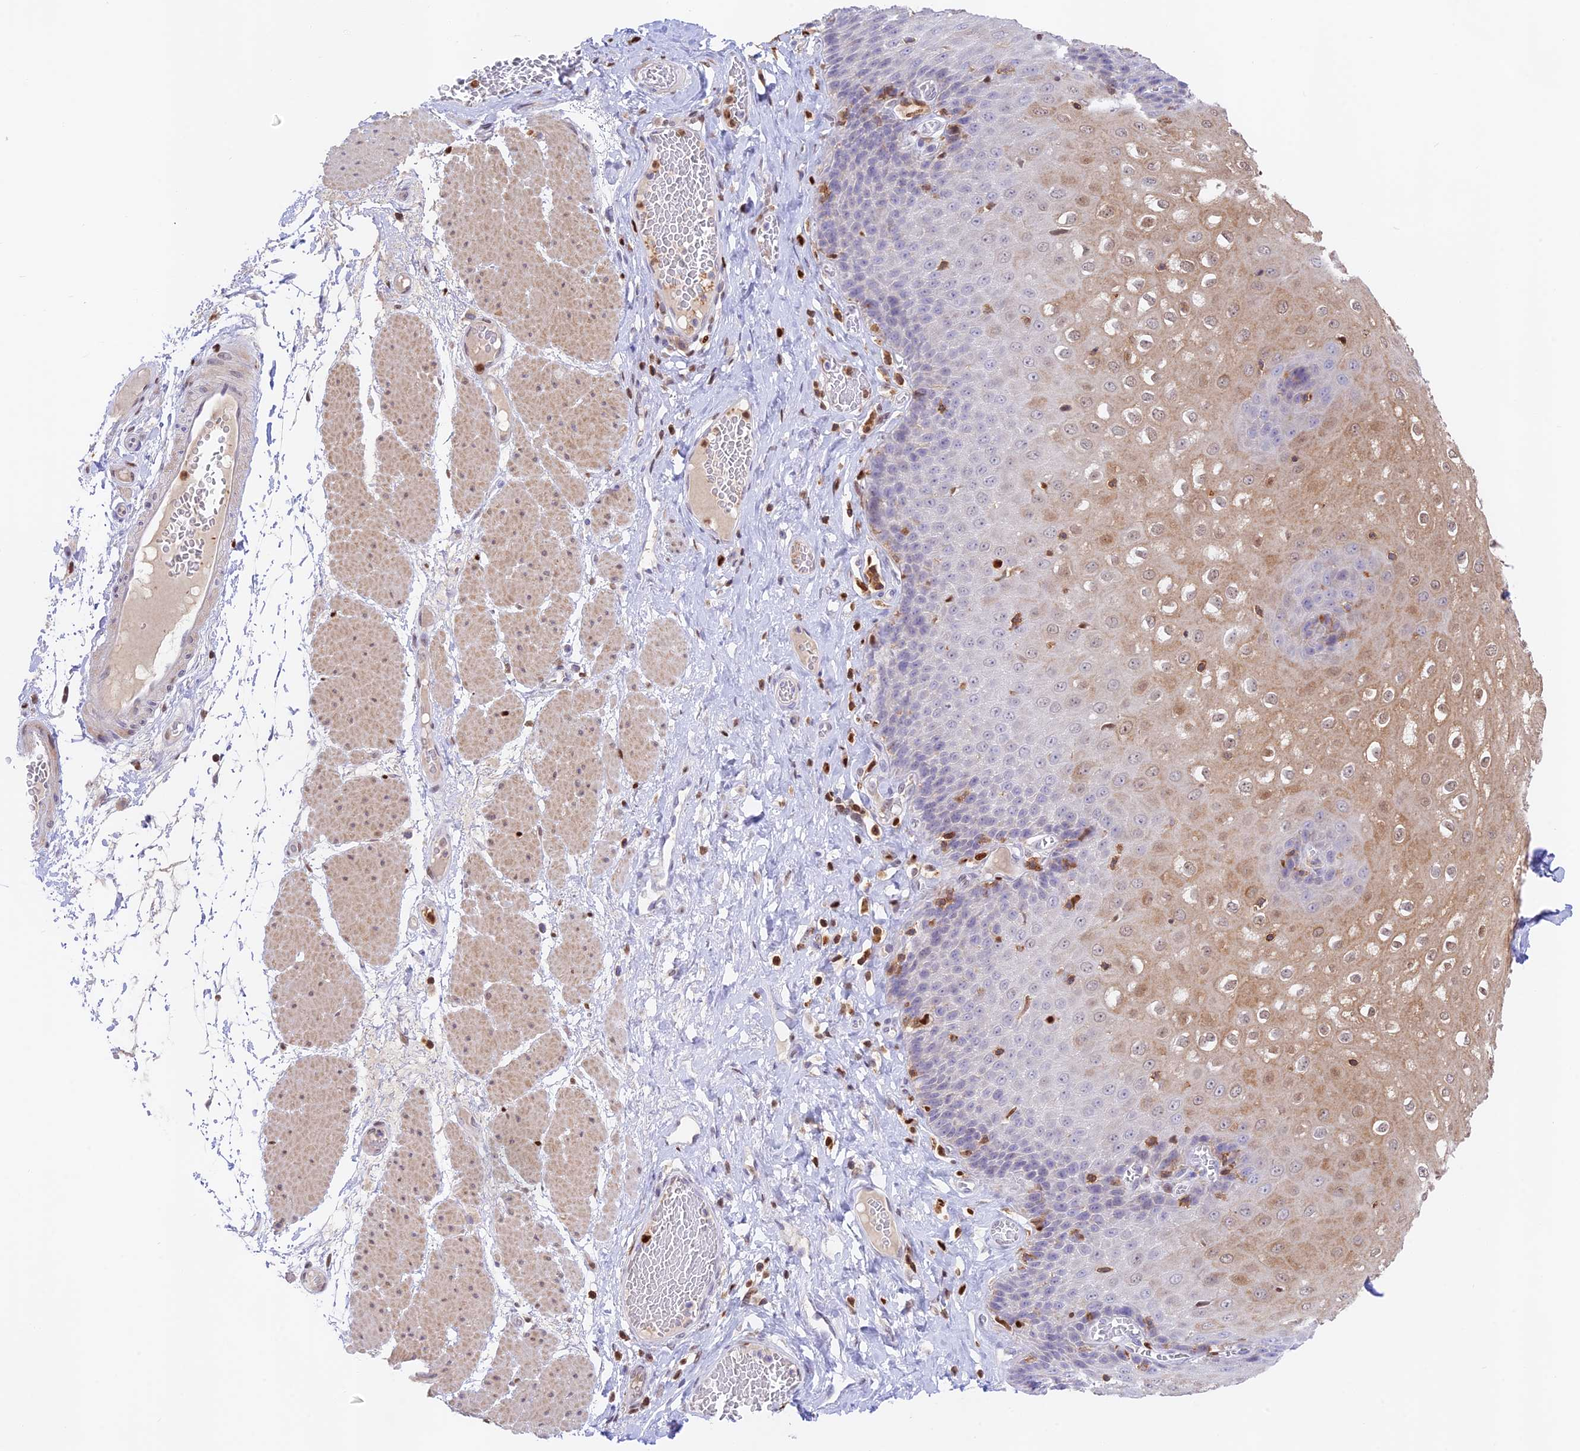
{"staining": {"intensity": "moderate", "quantity": "<25%", "location": "cytoplasmic/membranous"}, "tissue": "esophagus", "cell_type": "Squamous epithelial cells", "image_type": "normal", "snomed": [{"axis": "morphology", "description": "Normal tissue, NOS"}, {"axis": "topography", "description": "Esophagus"}], "caption": "Benign esophagus displays moderate cytoplasmic/membranous positivity in approximately <25% of squamous epithelial cells, visualized by immunohistochemistry.", "gene": "DENND1C", "patient": {"sex": "male", "age": 60}}